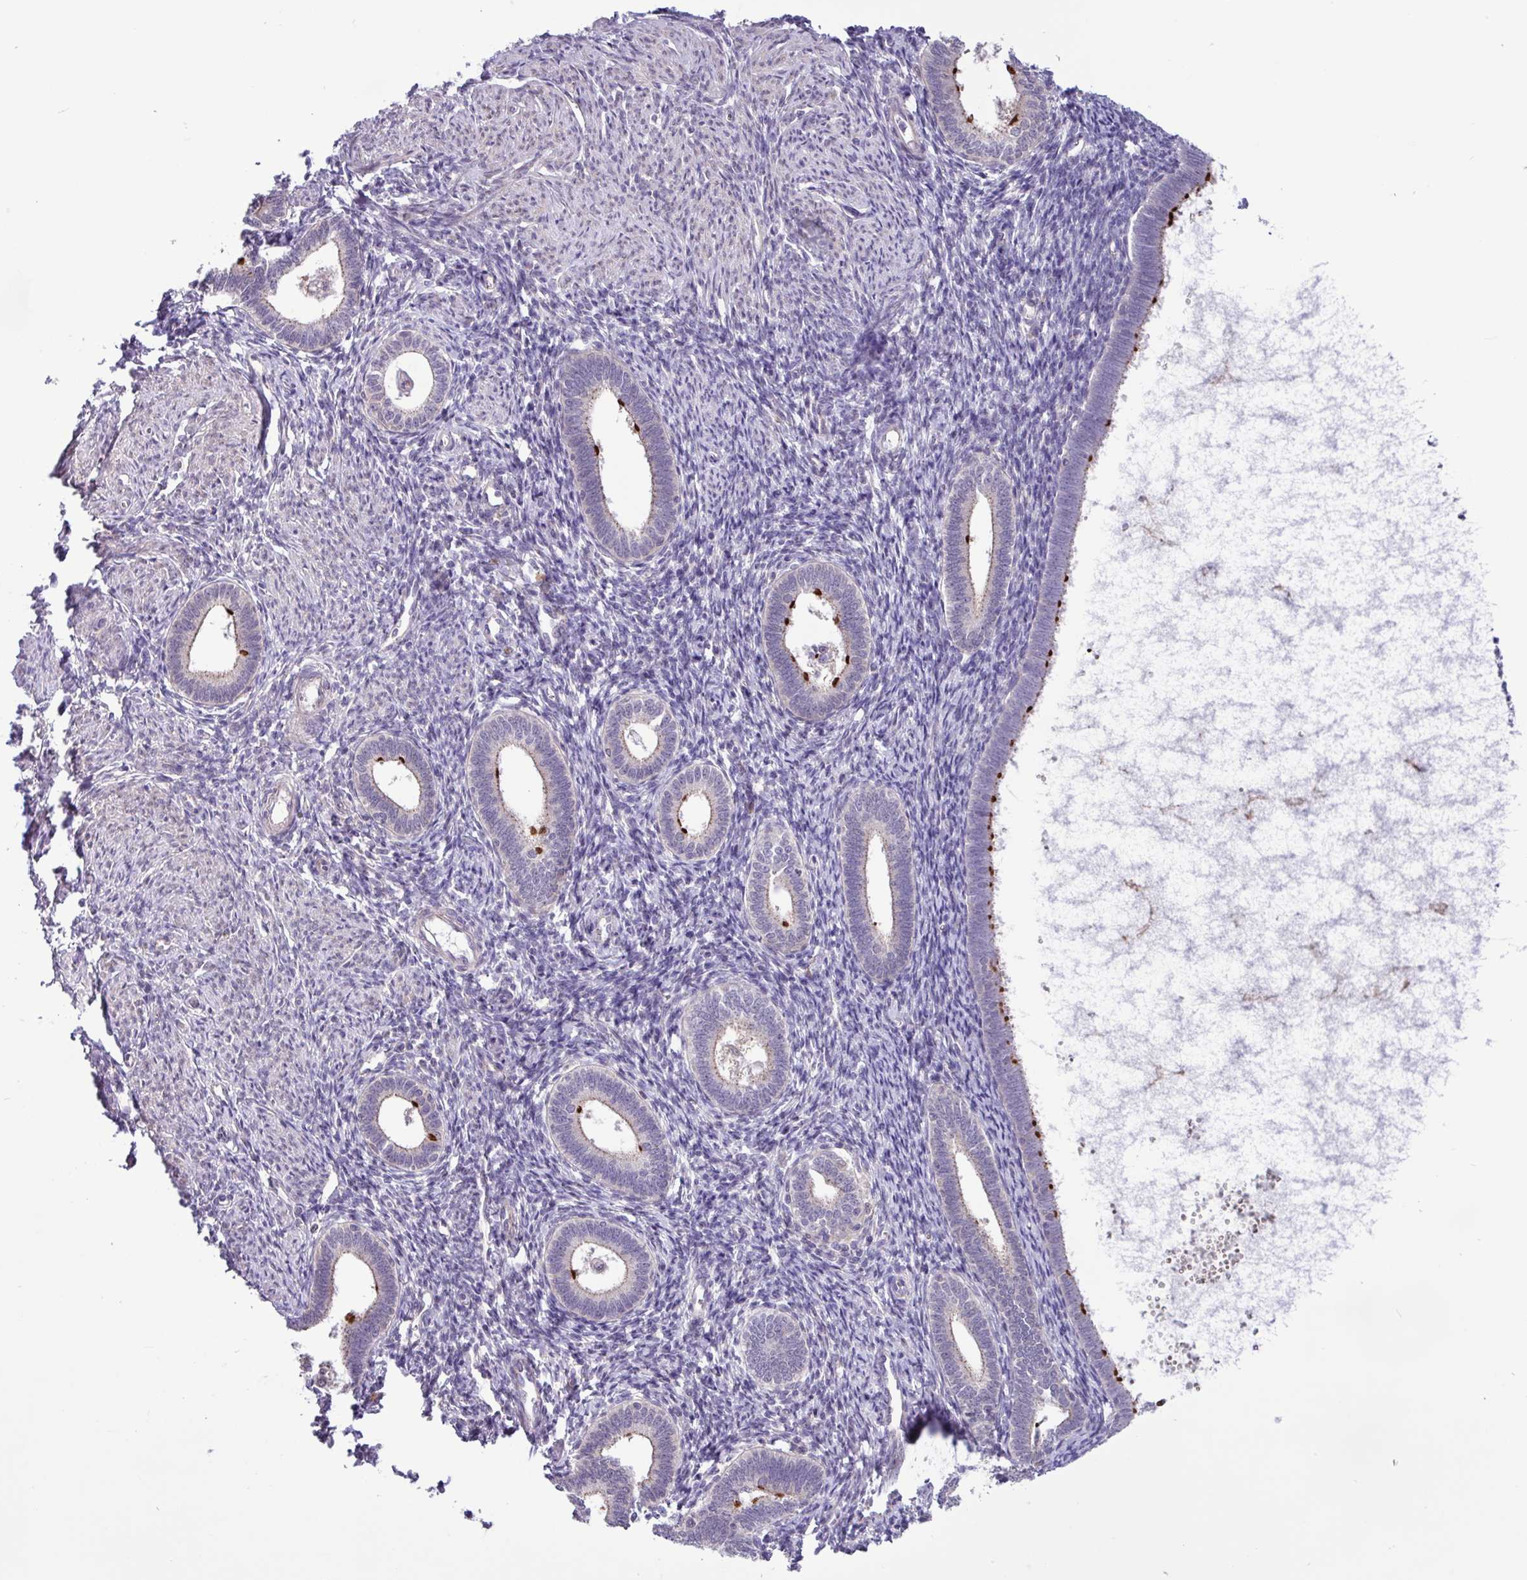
{"staining": {"intensity": "negative", "quantity": "none", "location": "none"}, "tissue": "endometrium", "cell_type": "Cells in endometrial stroma", "image_type": "normal", "snomed": [{"axis": "morphology", "description": "Normal tissue, NOS"}, {"axis": "topography", "description": "Endometrium"}], "caption": "Image shows no protein positivity in cells in endometrial stroma of benign endometrium.", "gene": "SPINK8", "patient": {"sex": "female", "age": 41}}